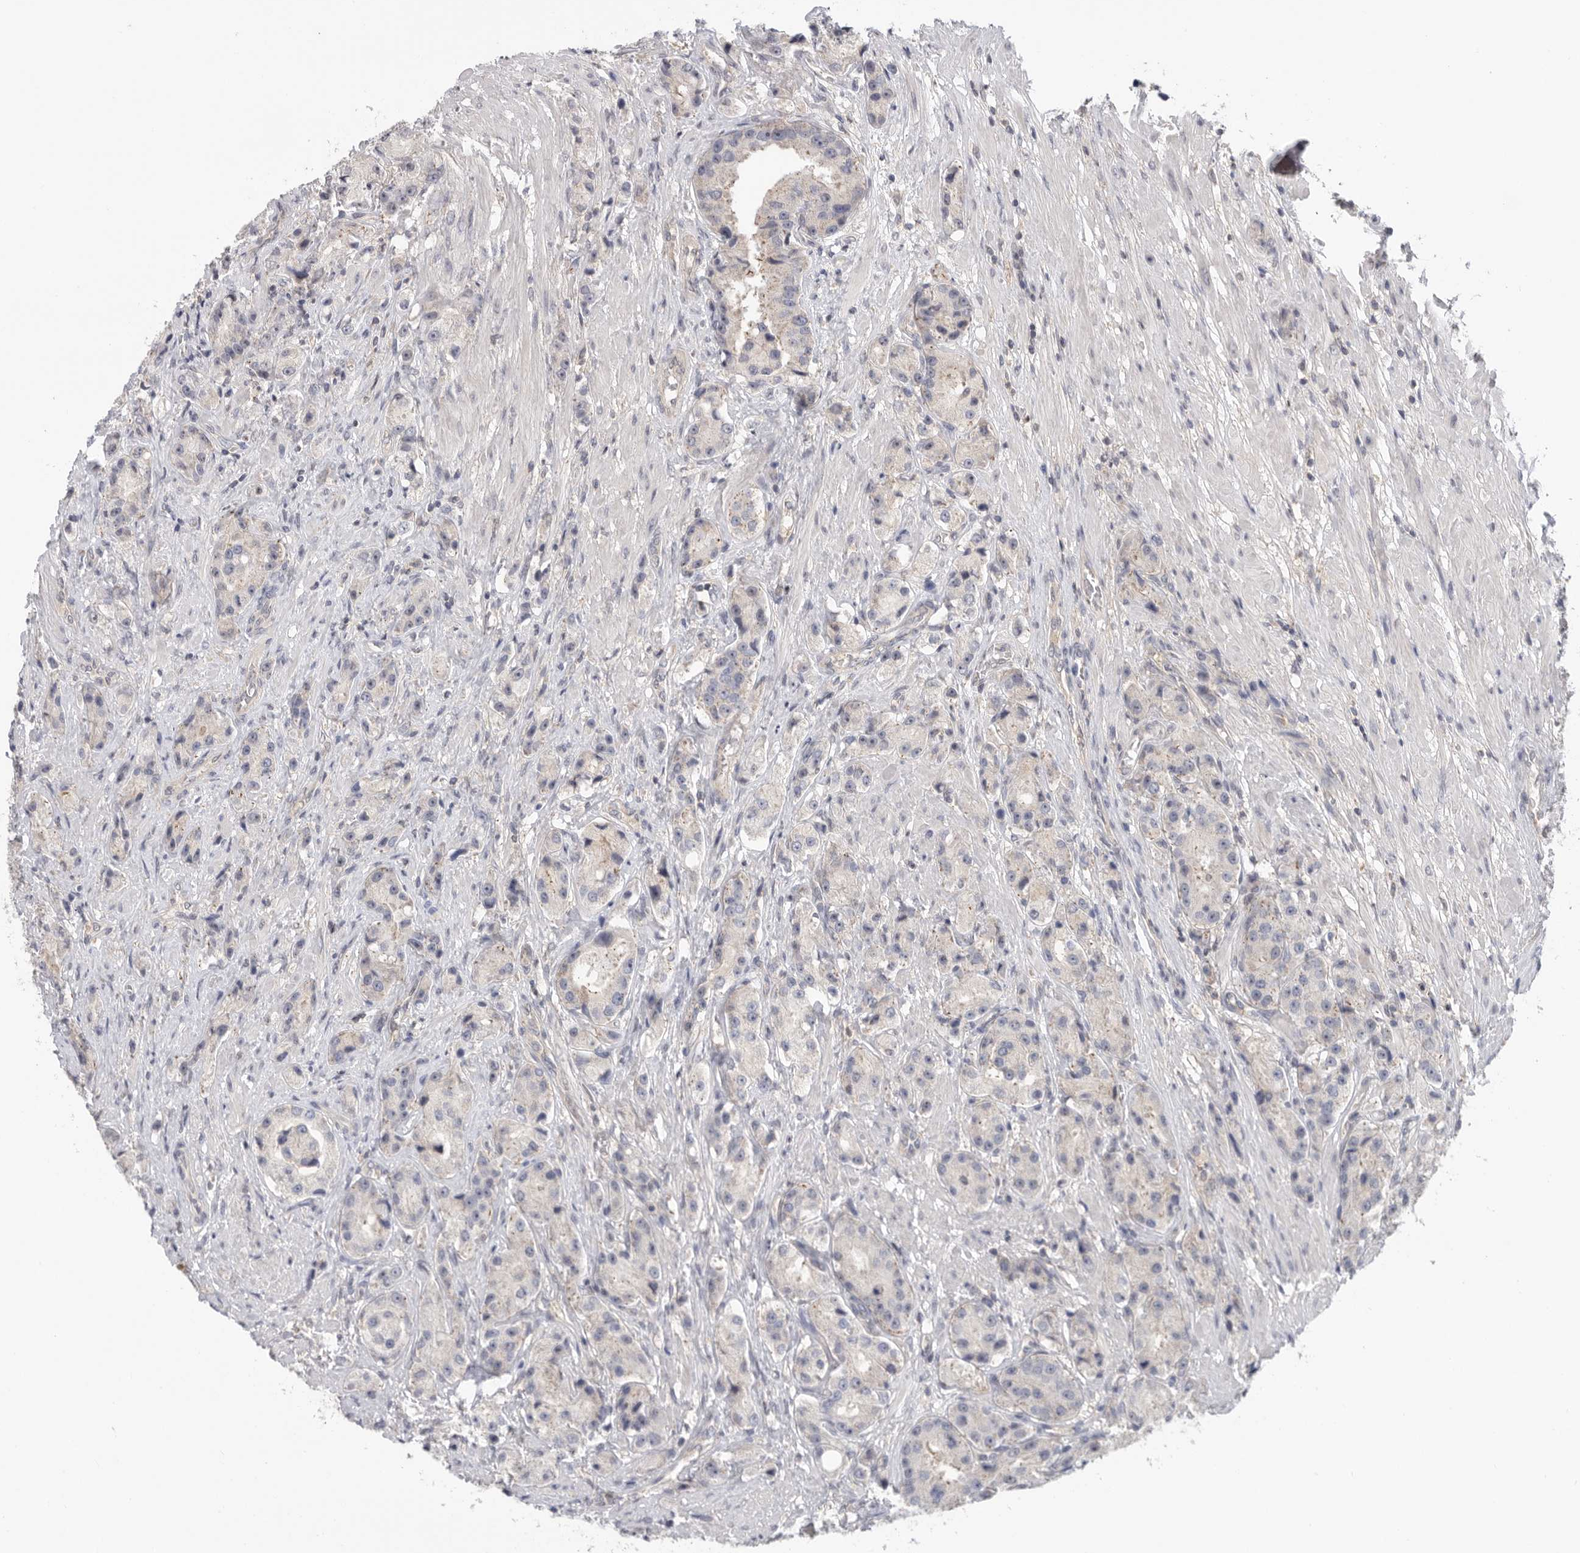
{"staining": {"intensity": "weak", "quantity": "<25%", "location": "cytoplasmic/membranous"}, "tissue": "prostate cancer", "cell_type": "Tumor cells", "image_type": "cancer", "snomed": [{"axis": "morphology", "description": "Adenocarcinoma, High grade"}, {"axis": "topography", "description": "Prostate"}], "caption": "The image shows no staining of tumor cells in prostate cancer (high-grade adenocarcinoma).", "gene": "KLK5", "patient": {"sex": "male", "age": 60}}